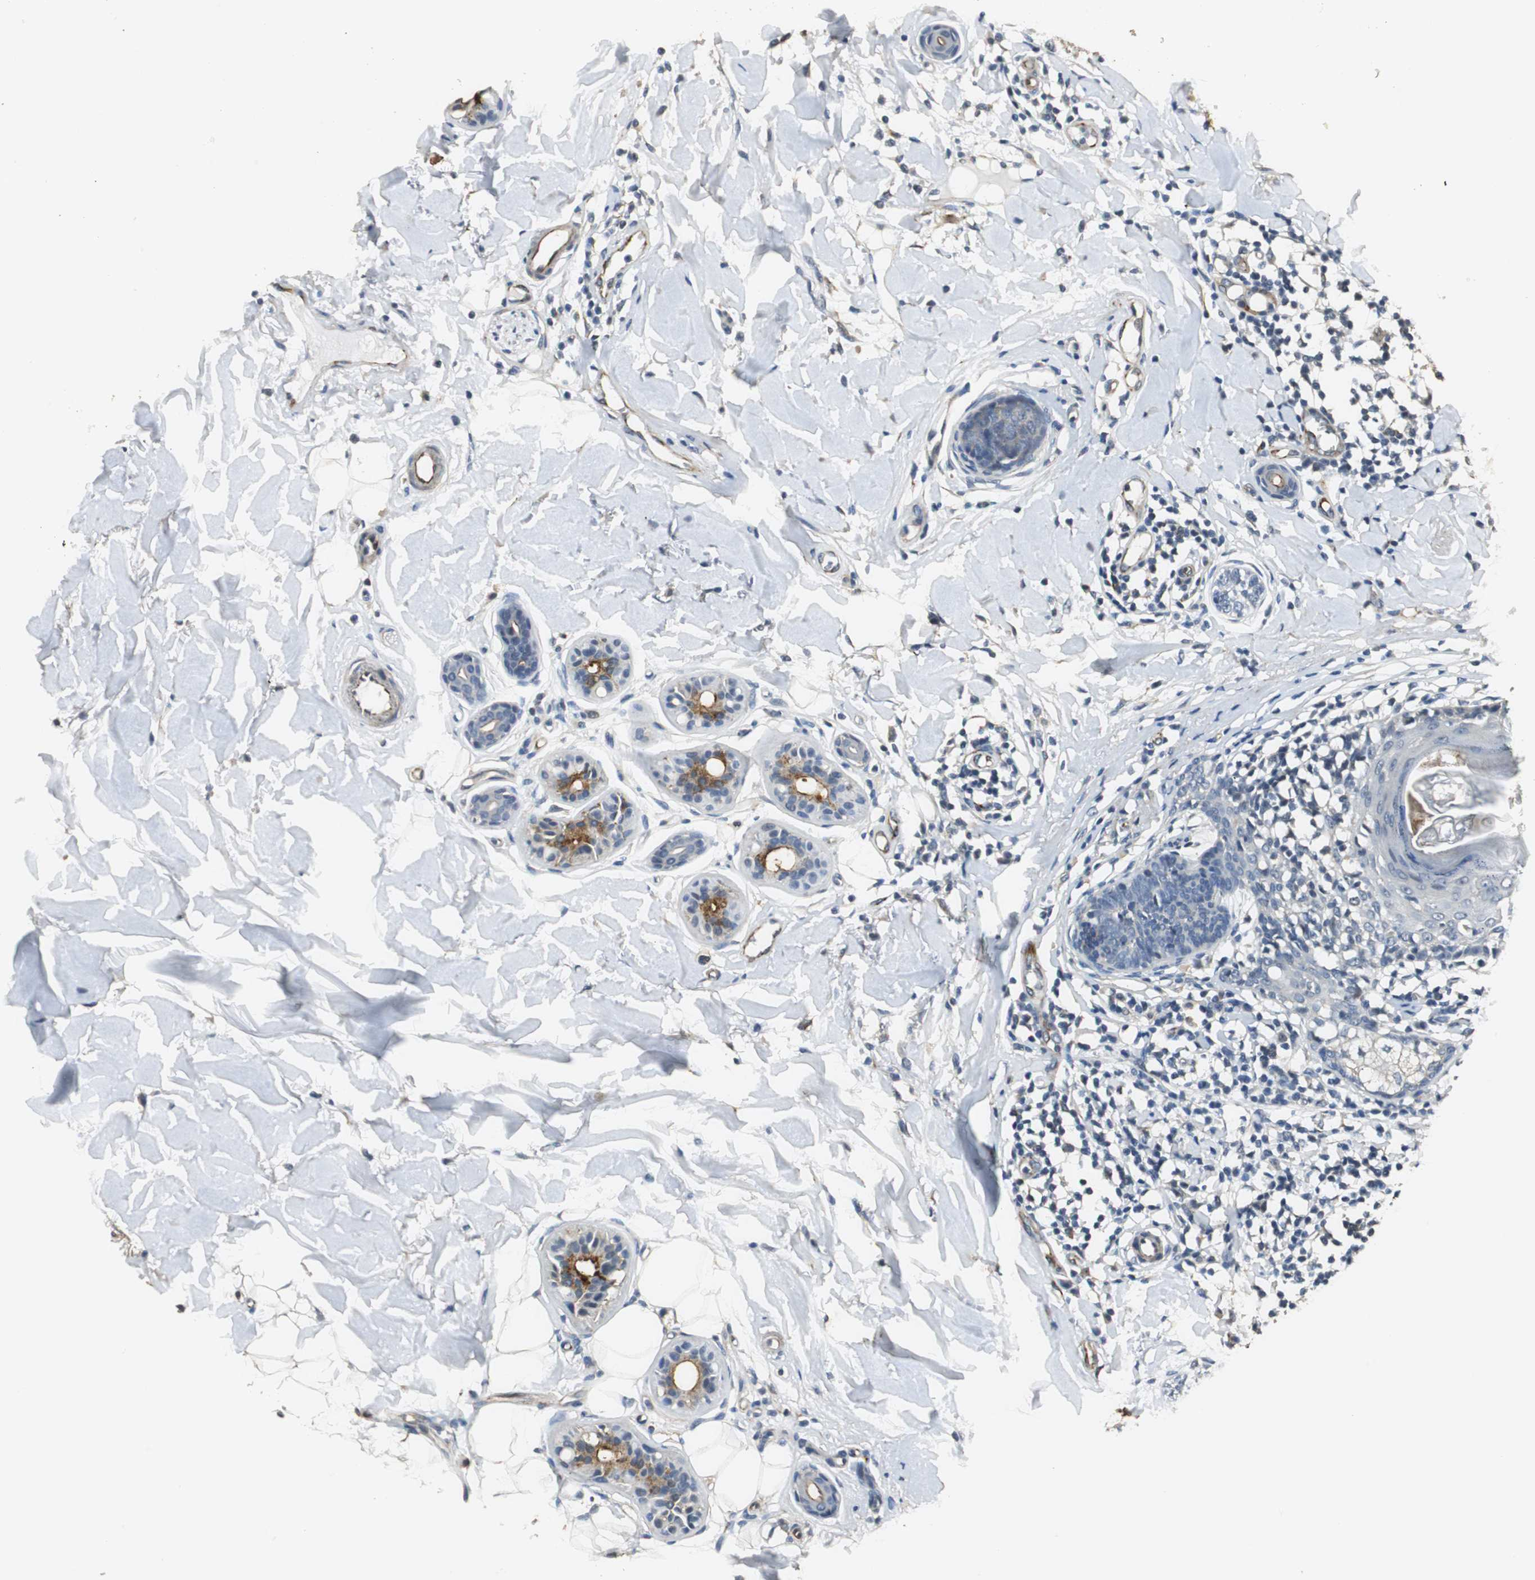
{"staining": {"intensity": "negative", "quantity": "none", "location": "none"}, "tissue": "skin cancer", "cell_type": "Tumor cells", "image_type": "cancer", "snomed": [{"axis": "morphology", "description": "Basal cell carcinoma"}, {"axis": "topography", "description": "Skin"}], "caption": "Tumor cells show no significant expression in skin cancer.", "gene": "PSMB4", "patient": {"sex": "female", "age": 58}}